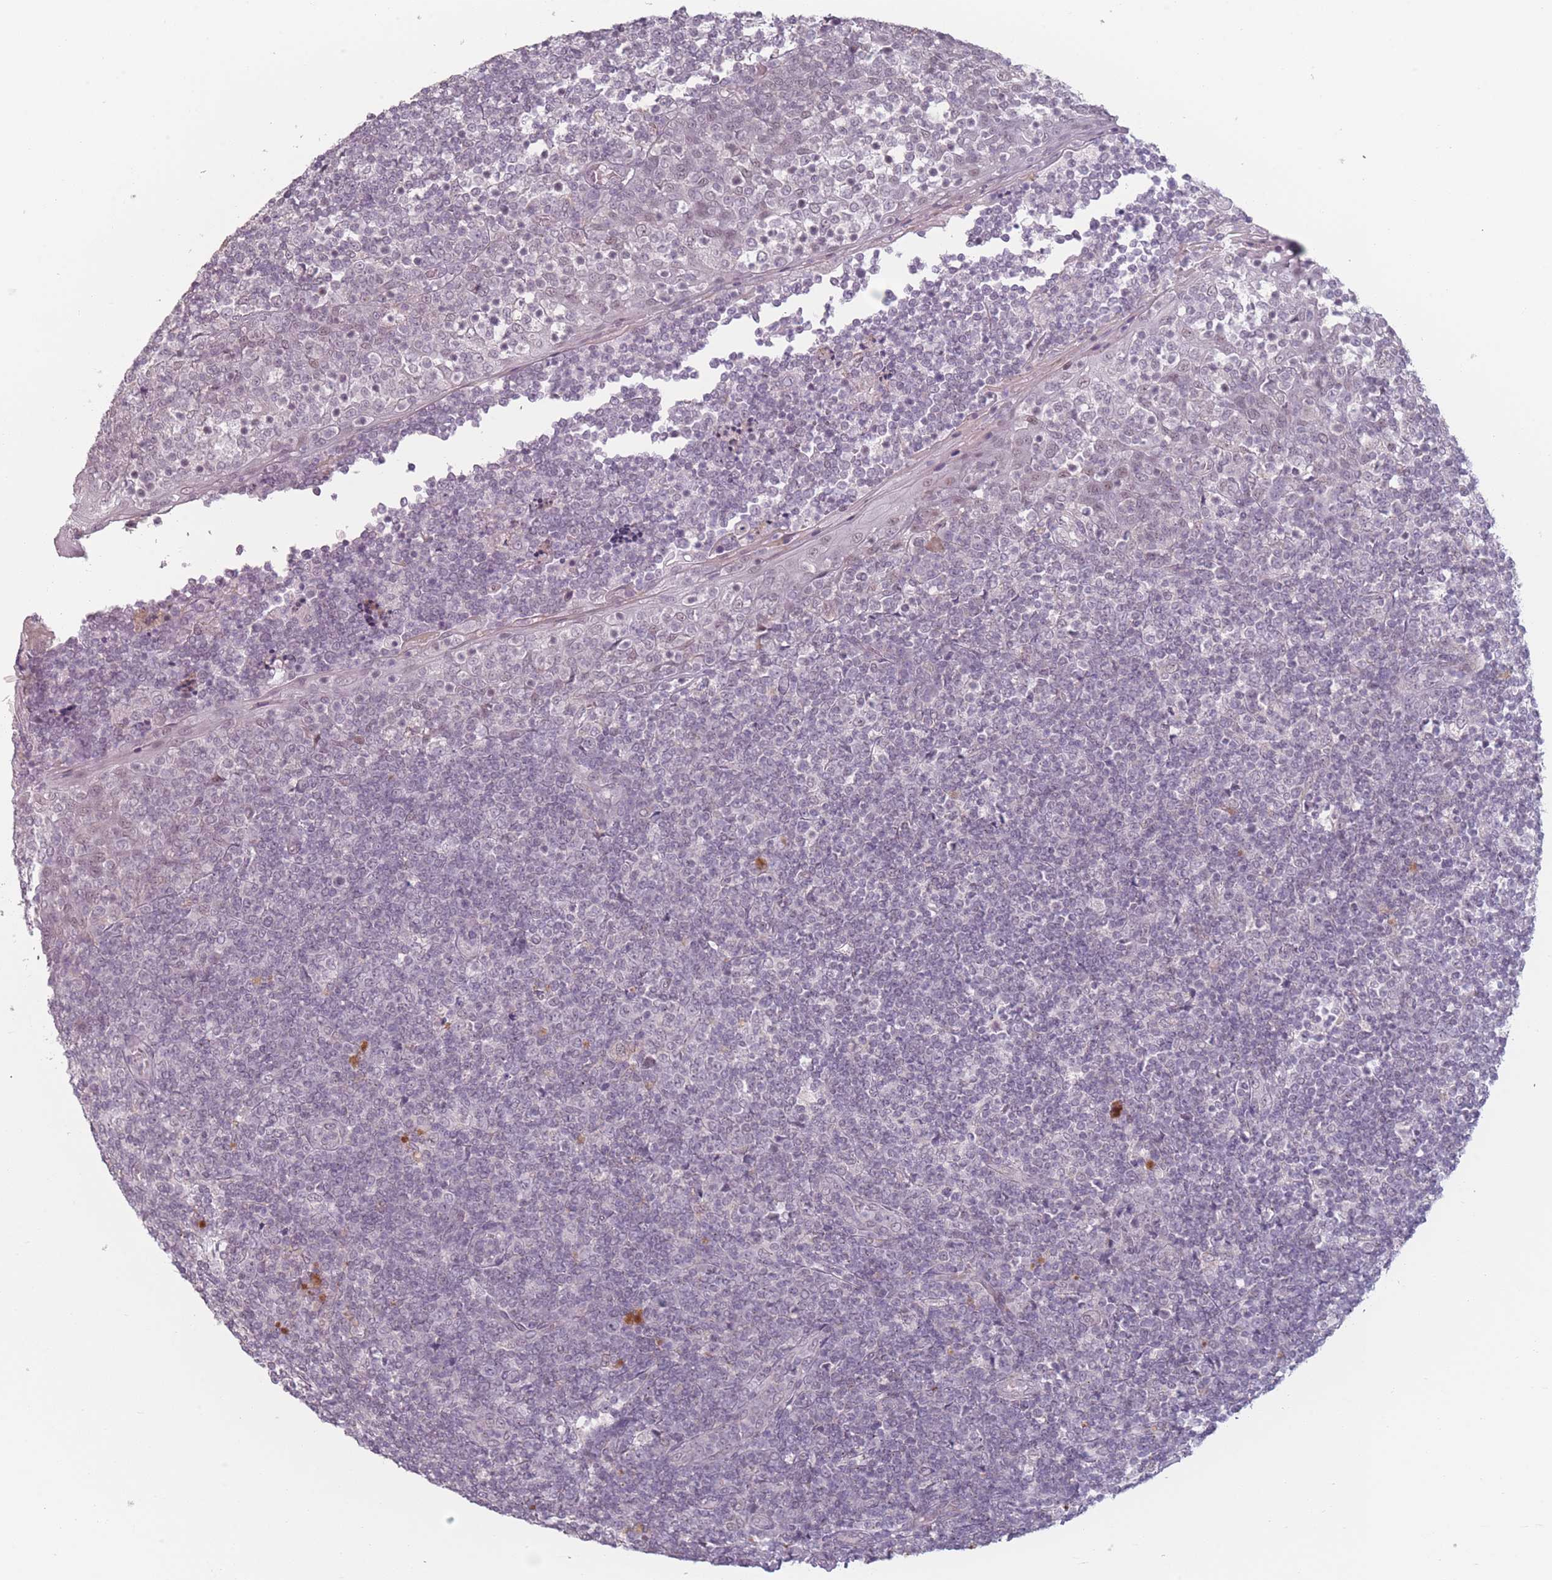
{"staining": {"intensity": "negative", "quantity": "none", "location": "none"}, "tissue": "tonsil", "cell_type": "Germinal center cells", "image_type": "normal", "snomed": [{"axis": "morphology", "description": "Normal tissue, NOS"}, {"axis": "topography", "description": "Tonsil"}], "caption": "IHC image of normal tonsil: human tonsil stained with DAB demonstrates no significant protein expression in germinal center cells. (DAB IHC with hematoxylin counter stain).", "gene": "OR10C1", "patient": {"sex": "female", "age": 19}}